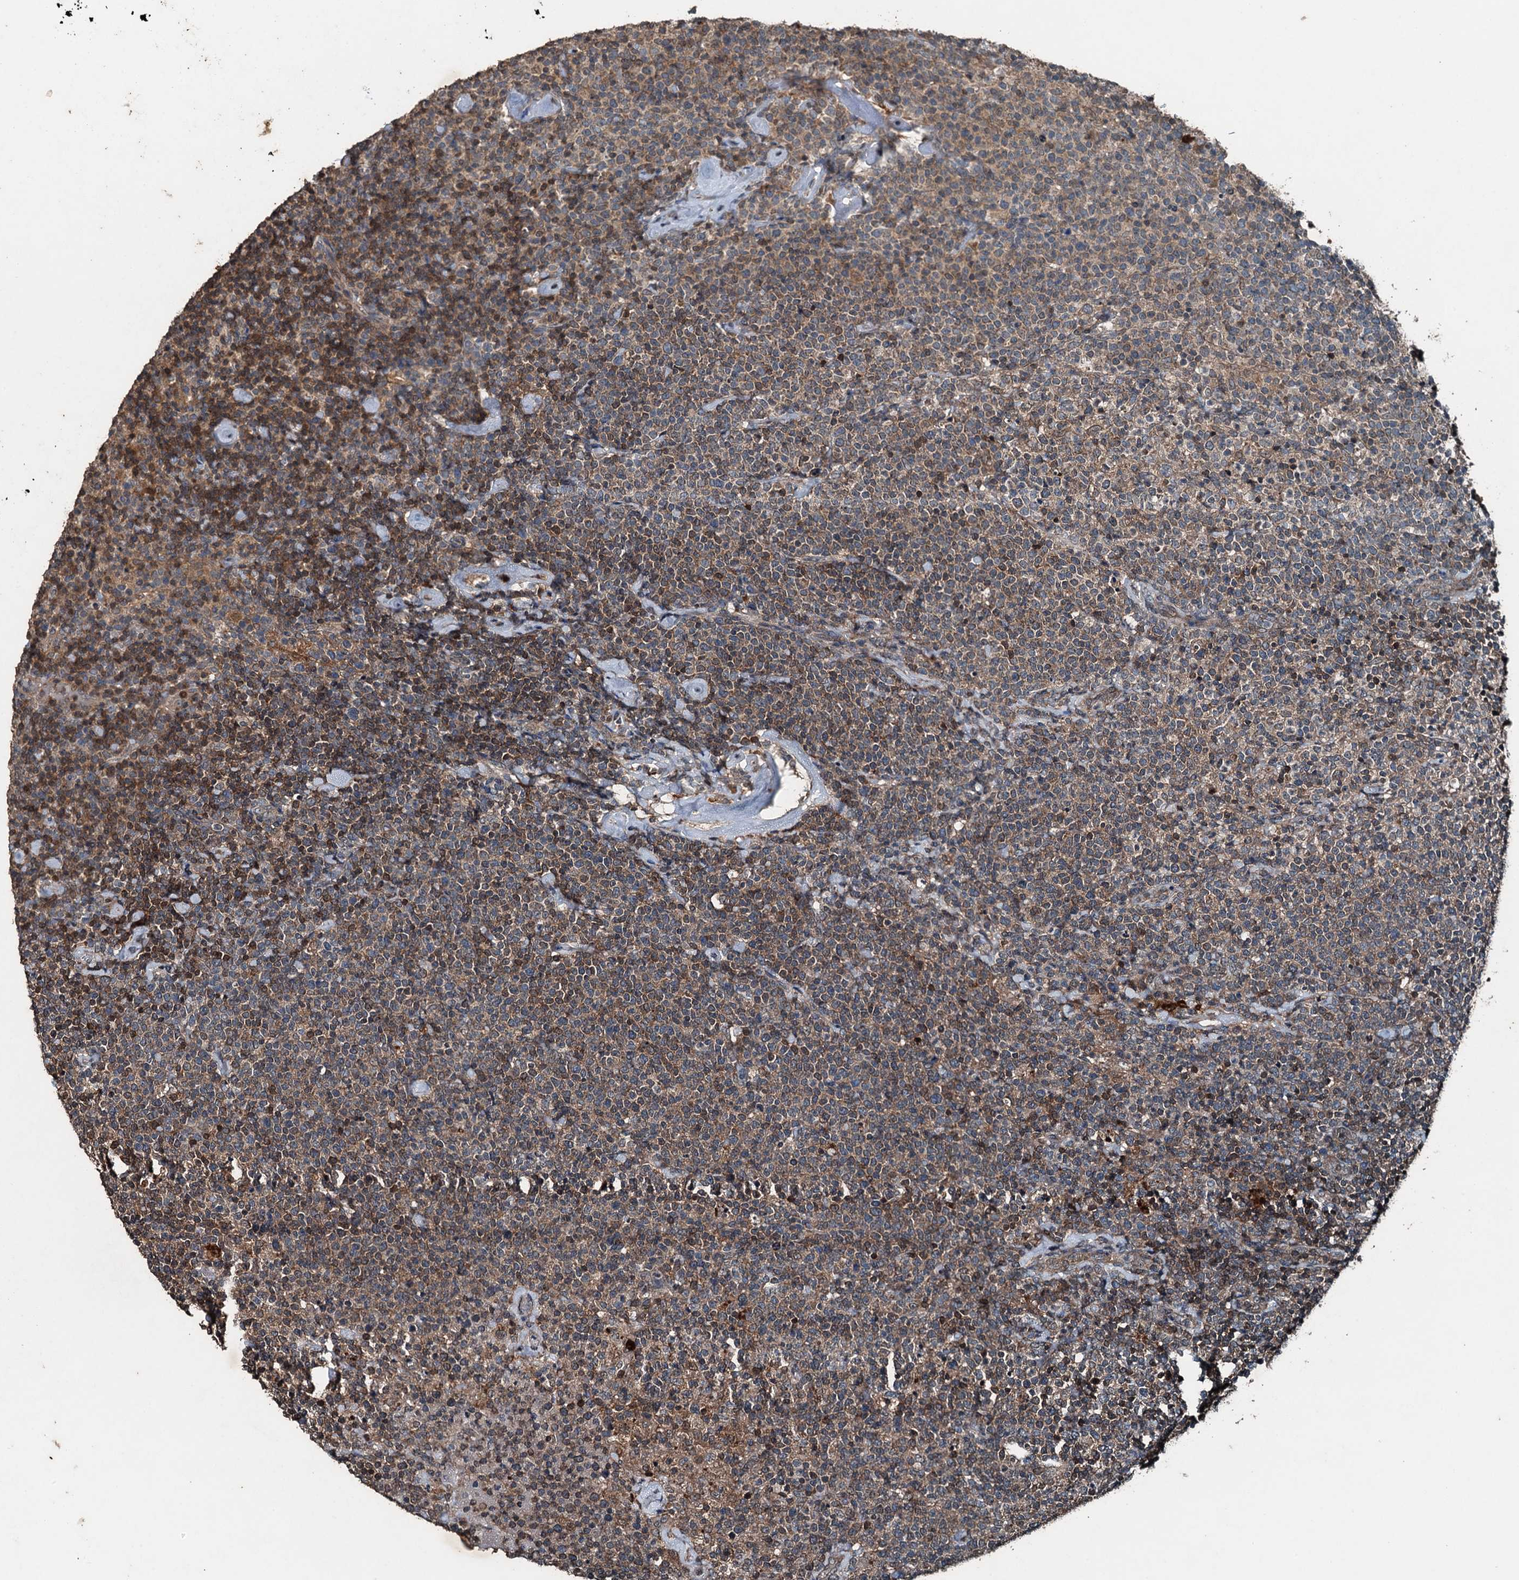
{"staining": {"intensity": "weak", "quantity": "25%-75%", "location": "cytoplasmic/membranous"}, "tissue": "lymphoma", "cell_type": "Tumor cells", "image_type": "cancer", "snomed": [{"axis": "morphology", "description": "Malignant lymphoma, non-Hodgkin's type, High grade"}, {"axis": "topography", "description": "Lymph node"}], "caption": "A micrograph showing weak cytoplasmic/membranous positivity in about 25%-75% of tumor cells in high-grade malignant lymphoma, non-Hodgkin's type, as visualized by brown immunohistochemical staining.", "gene": "TCTN1", "patient": {"sex": "male", "age": 61}}